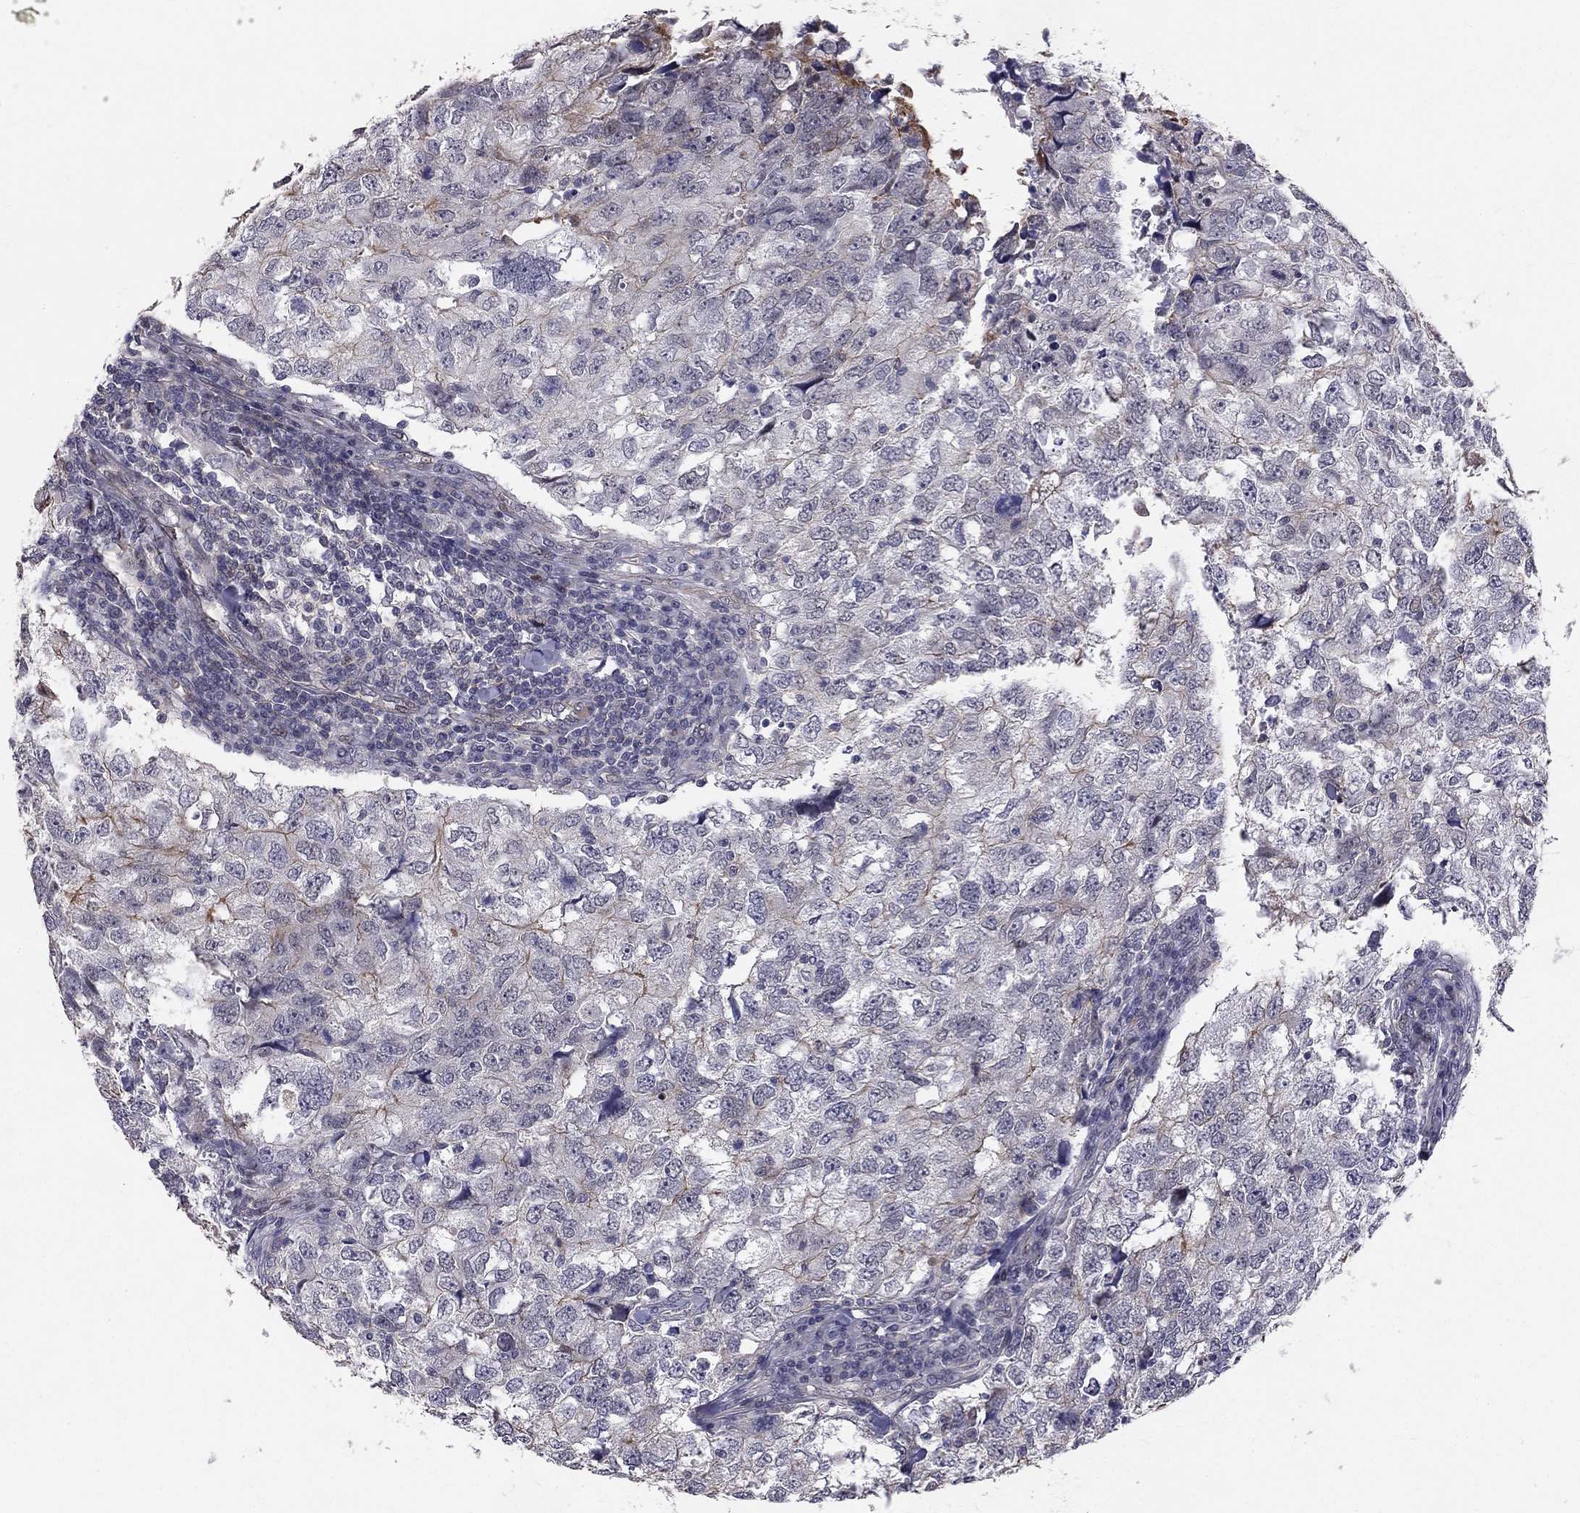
{"staining": {"intensity": "negative", "quantity": "none", "location": "none"}, "tissue": "breast cancer", "cell_type": "Tumor cells", "image_type": "cancer", "snomed": [{"axis": "morphology", "description": "Duct carcinoma"}, {"axis": "topography", "description": "Breast"}], "caption": "Tumor cells are negative for protein expression in human invasive ductal carcinoma (breast).", "gene": "GJB4", "patient": {"sex": "female", "age": 30}}